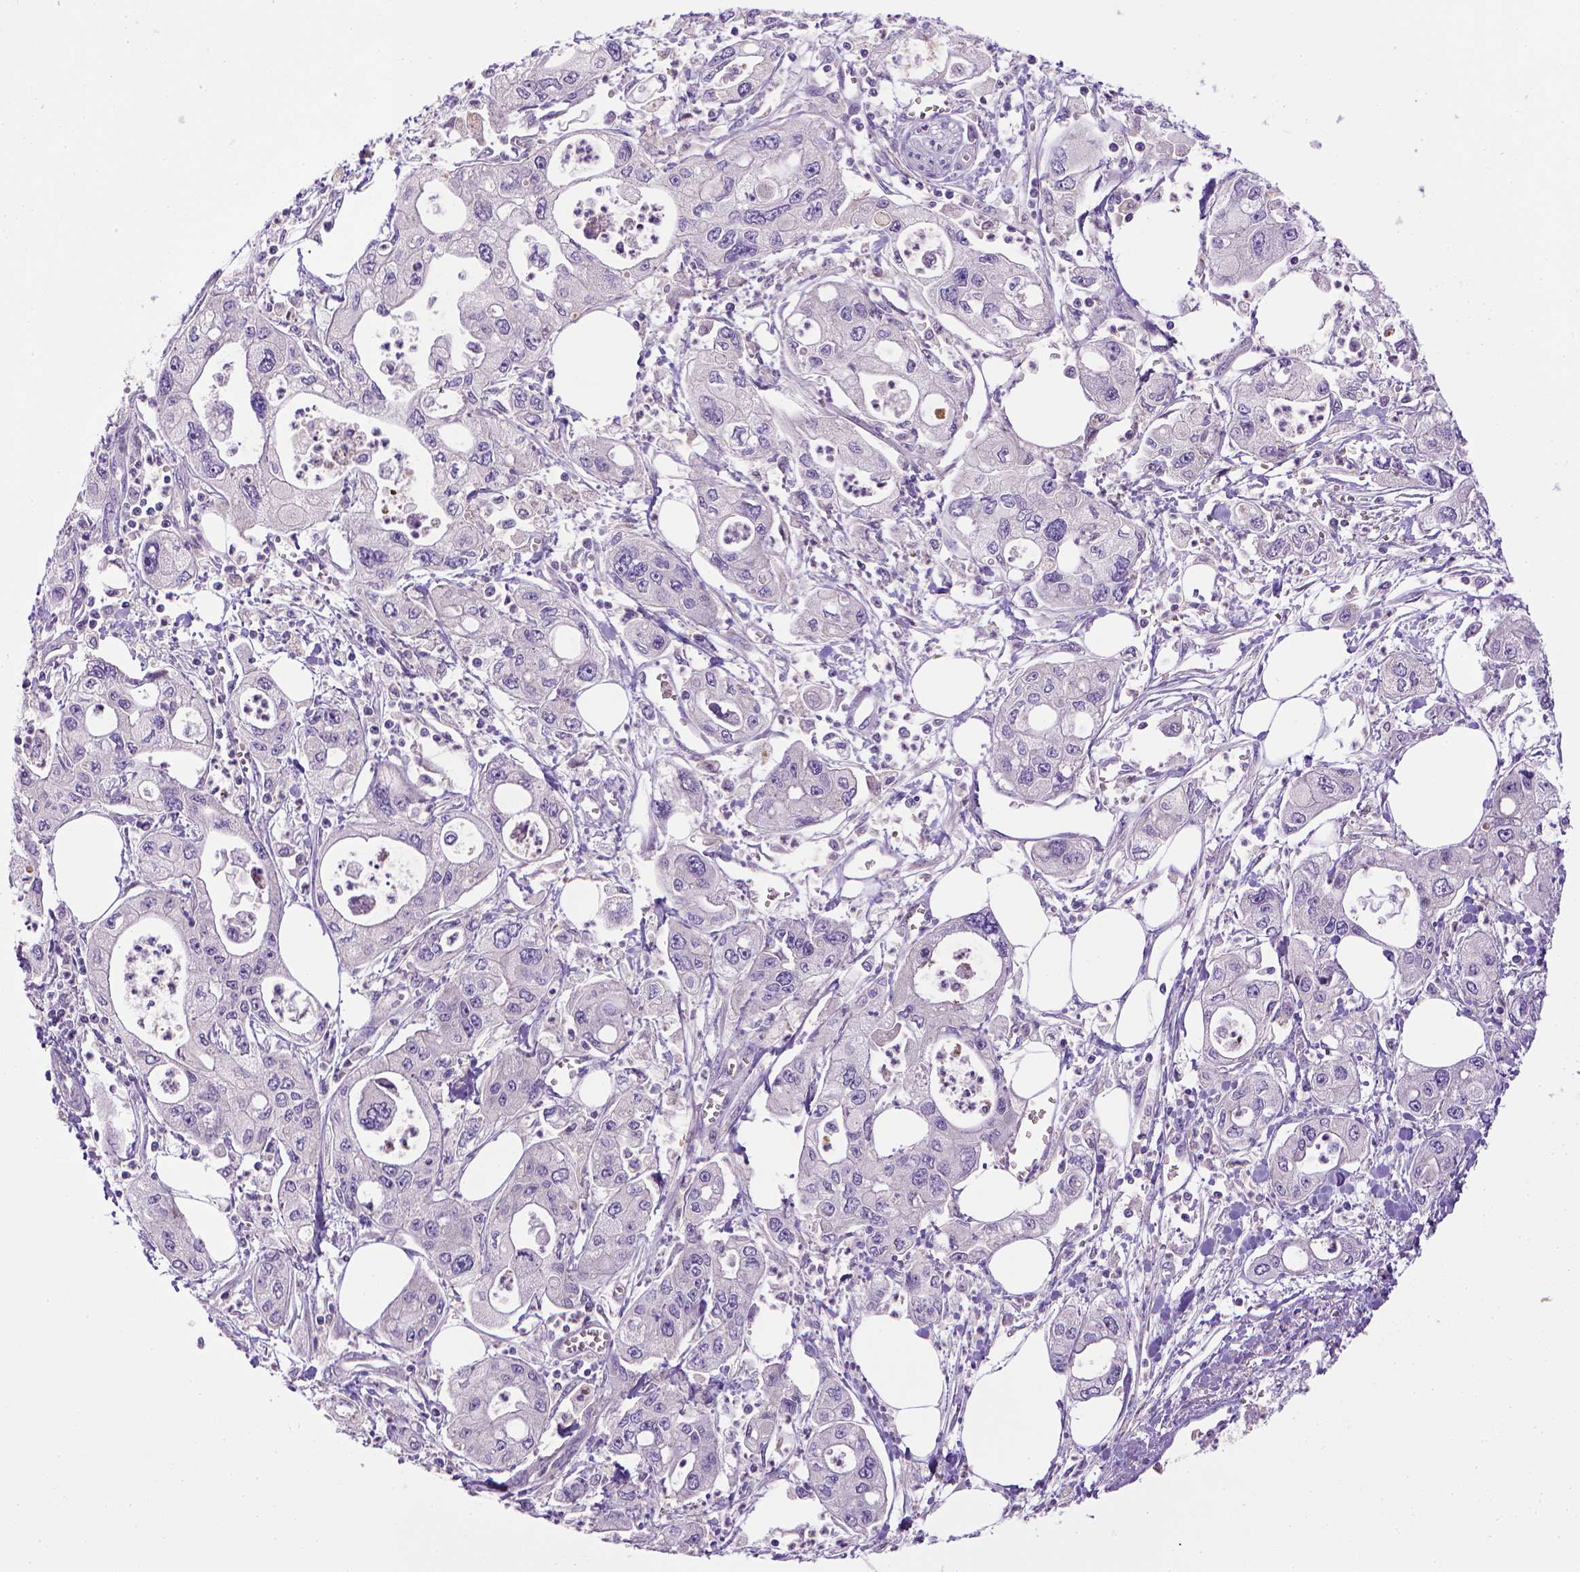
{"staining": {"intensity": "negative", "quantity": "none", "location": "none"}, "tissue": "pancreatic cancer", "cell_type": "Tumor cells", "image_type": "cancer", "snomed": [{"axis": "morphology", "description": "Adenocarcinoma, NOS"}, {"axis": "topography", "description": "Pancreas"}], "caption": "There is no significant positivity in tumor cells of pancreatic cancer. (Stains: DAB (3,3'-diaminobenzidine) immunohistochemistry (IHC) with hematoxylin counter stain, Microscopy: brightfield microscopy at high magnification).", "gene": "BAAT", "patient": {"sex": "male", "age": 70}}